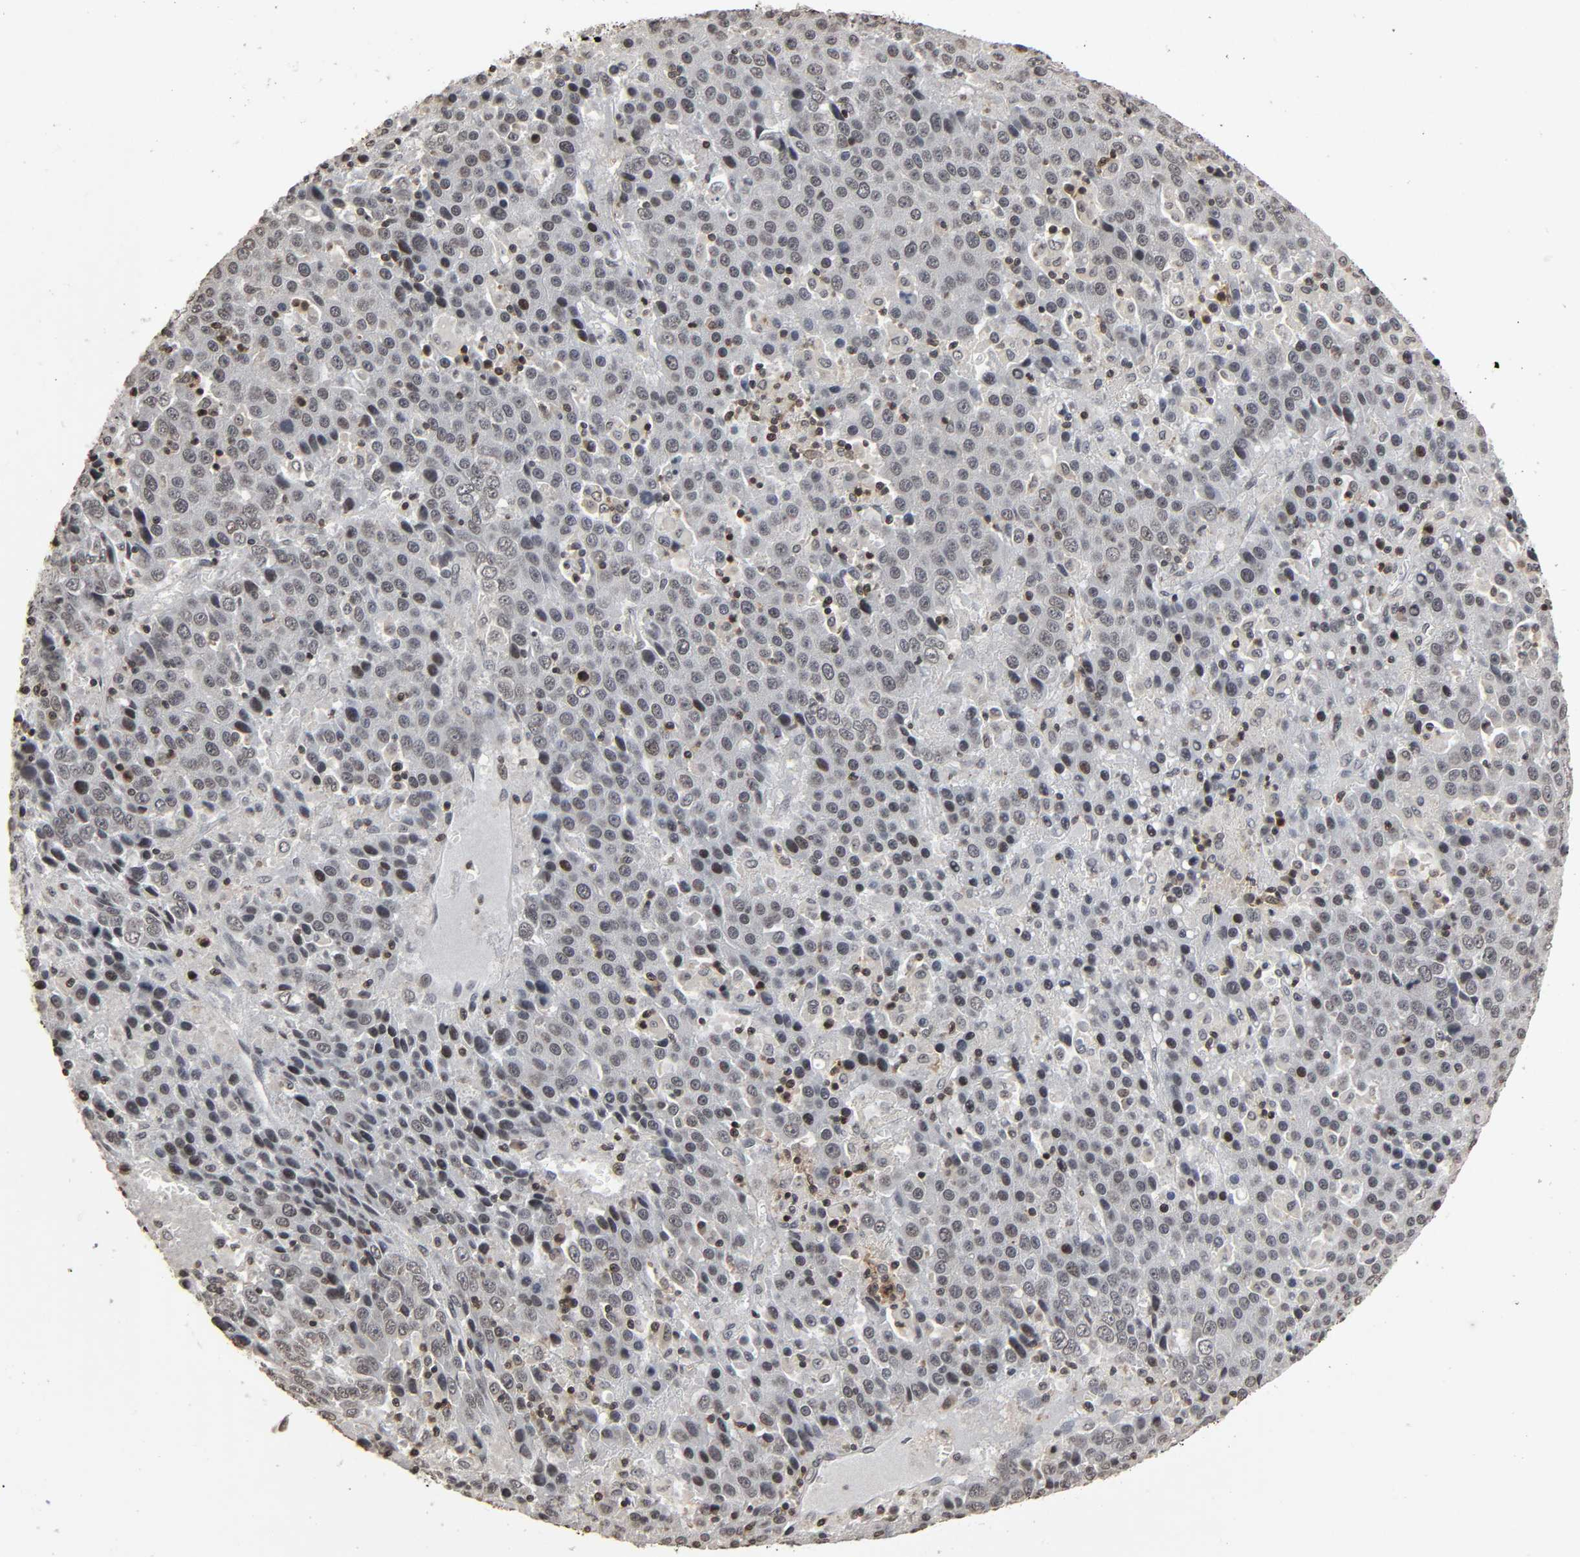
{"staining": {"intensity": "negative", "quantity": "none", "location": "none"}, "tissue": "liver cancer", "cell_type": "Tumor cells", "image_type": "cancer", "snomed": [{"axis": "morphology", "description": "Carcinoma, Hepatocellular, NOS"}, {"axis": "topography", "description": "Liver"}], "caption": "A micrograph of hepatocellular carcinoma (liver) stained for a protein reveals no brown staining in tumor cells. Nuclei are stained in blue.", "gene": "STK4", "patient": {"sex": "female", "age": 53}}